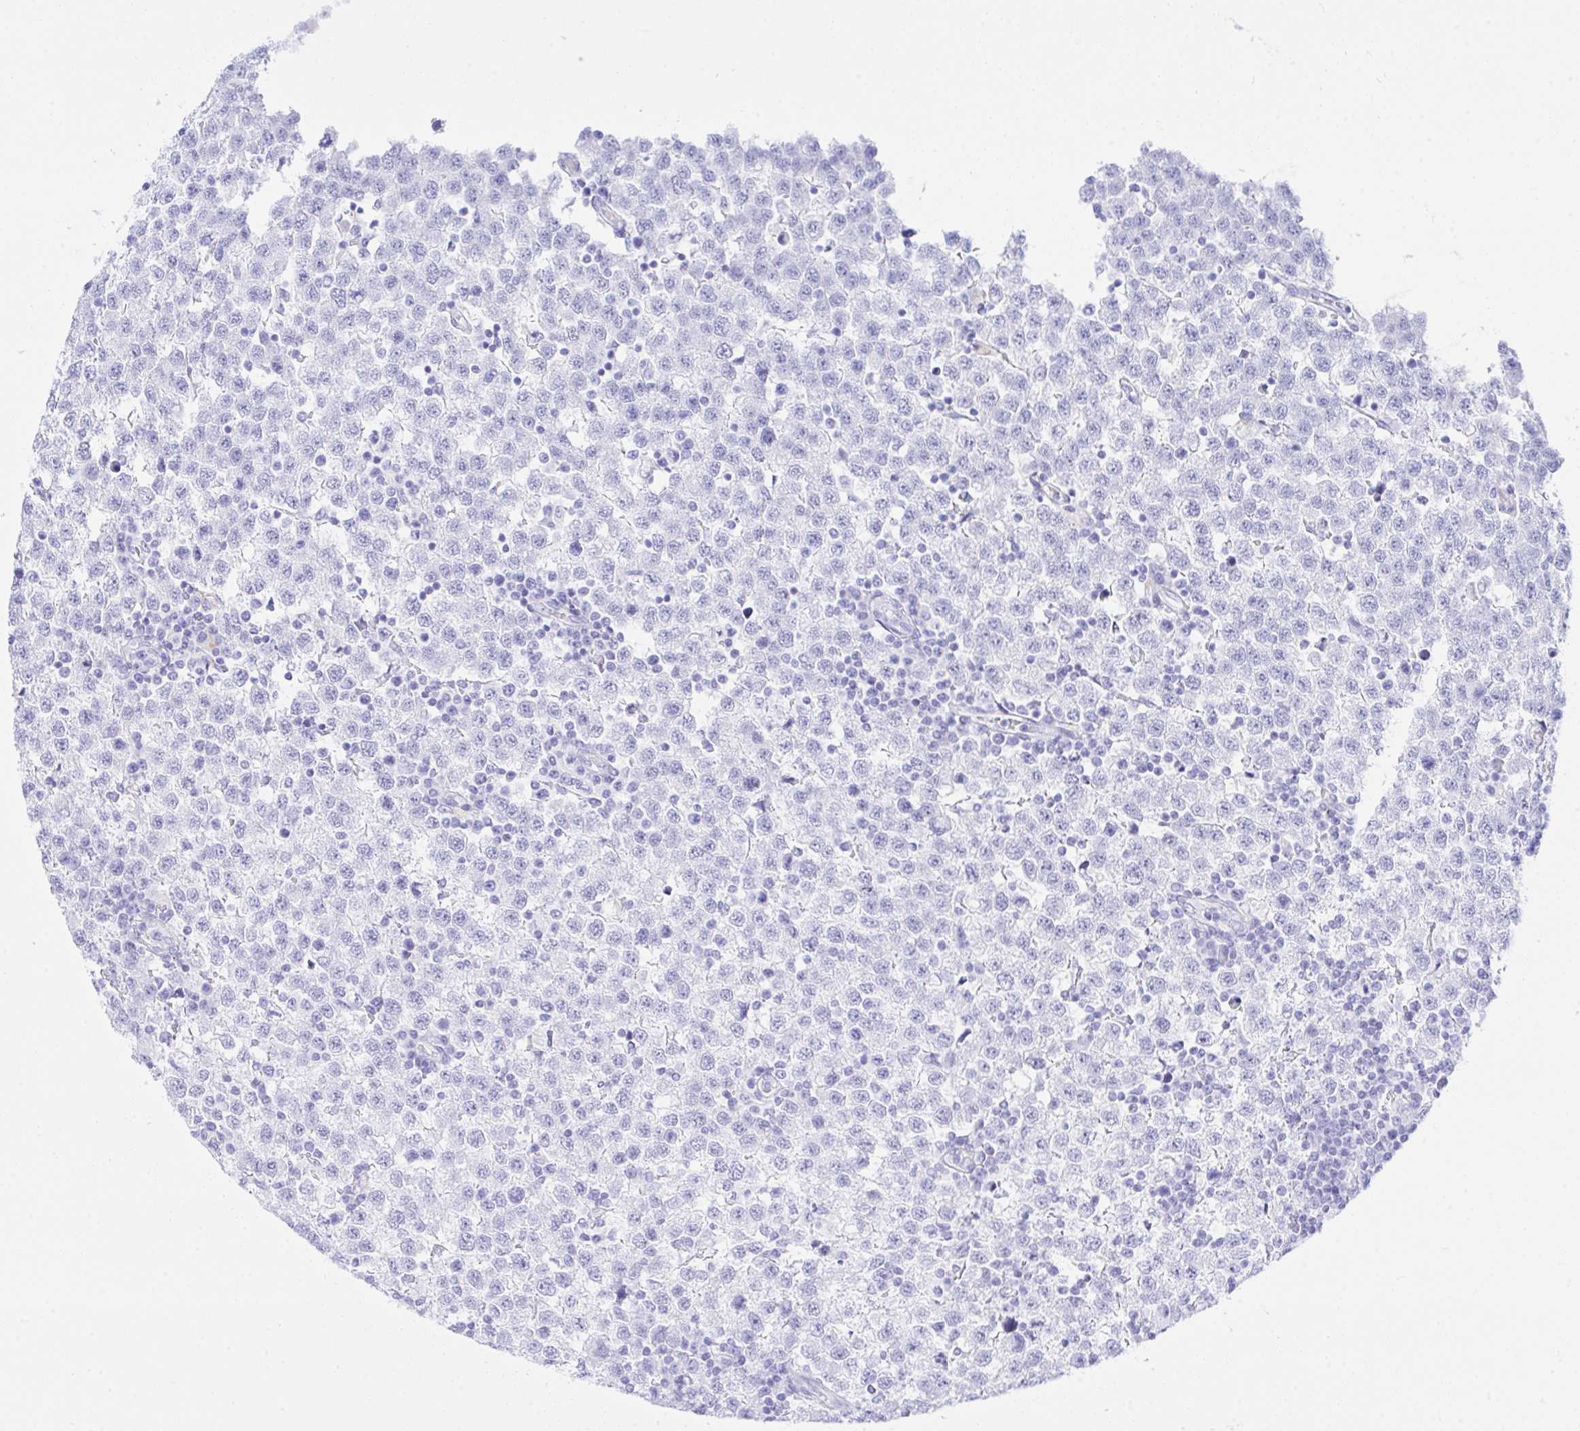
{"staining": {"intensity": "negative", "quantity": "none", "location": "none"}, "tissue": "testis cancer", "cell_type": "Tumor cells", "image_type": "cancer", "snomed": [{"axis": "morphology", "description": "Seminoma, NOS"}, {"axis": "topography", "description": "Testis"}], "caption": "Tumor cells show no significant protein positivity in seminoma (testis).", "gene": "SELENOV", "patient": {"sex": "male", "age": 34}}